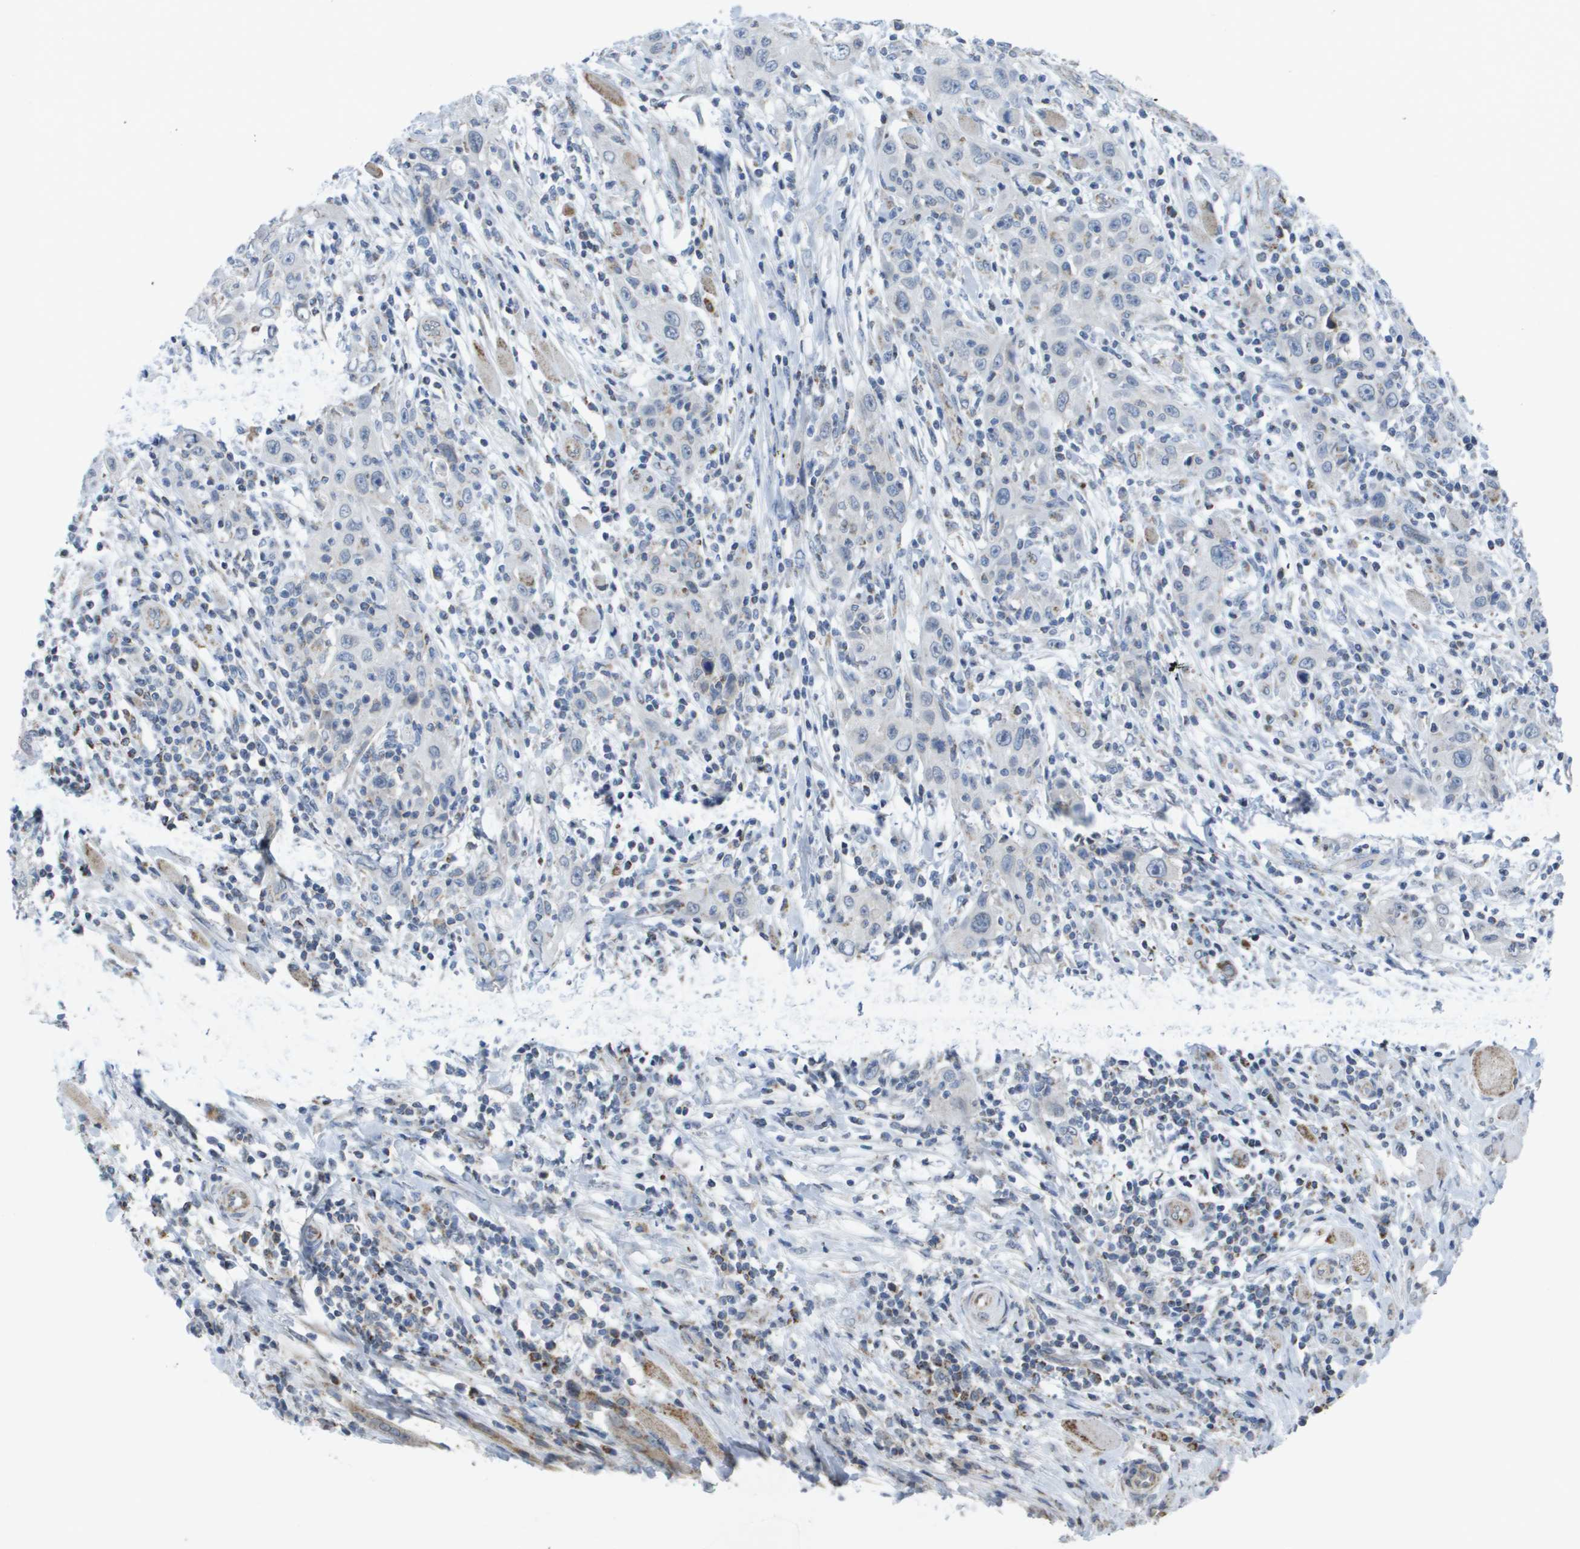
{"staining": {"intensity": "negative", "quantity": "none", "location": "none"}, "tissue": "skin cancer", "cell_type": "Tumor cells", "image_type": "cancer", "snomed": [{"axis": "morphology", "description": "Squamous cell carcinoma, NOS"}, {"axis": "topography", "description": "Skin"}], "caption": "Immunohistochemistry (IHC) photomicrograph of human squamous cell carcinoma (skin) stained for a protein (brown), which exhibits no staining in tumor cells.", "gene": "TMEM223", "patient": {"sex": "female", "age": 88}}